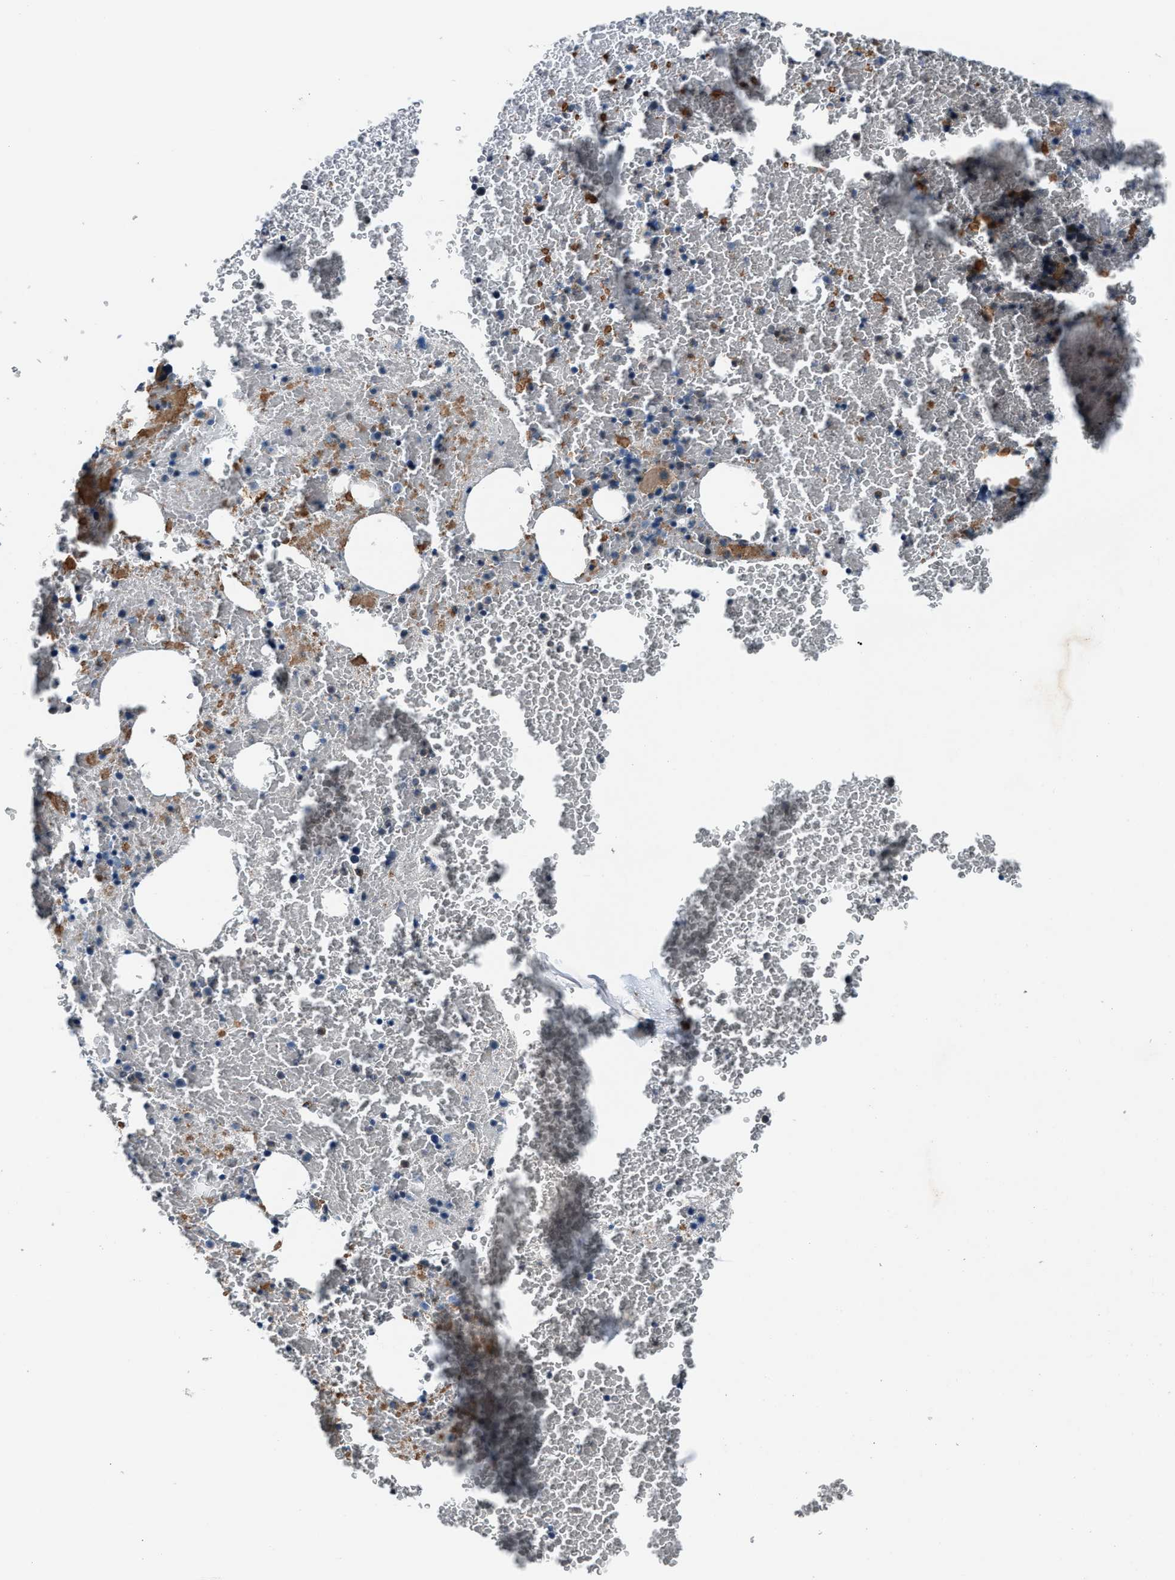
{"staining": {"intensity": "weak", "quantity": "<25%", "location": "cytoplasmic/membranous"}, "tissue": "bone marrow", "cell_type": "Hematopoietic cells", "image_type": "normal", "snomed": [{"axis": "morphology", "description": "Normal tissue, NOS"}, {"axis": "morphology", "description": "Inflammation, NOS"}, {"axis": "topography", "description": "Bone marrow"}], "caption": "This is a histopathology image of IHC staining of normal bone marrow, which shows no staining in hematopoietic cells.", "gene": "MPDZ", "patient": {"sex": "male", "age": 47}}